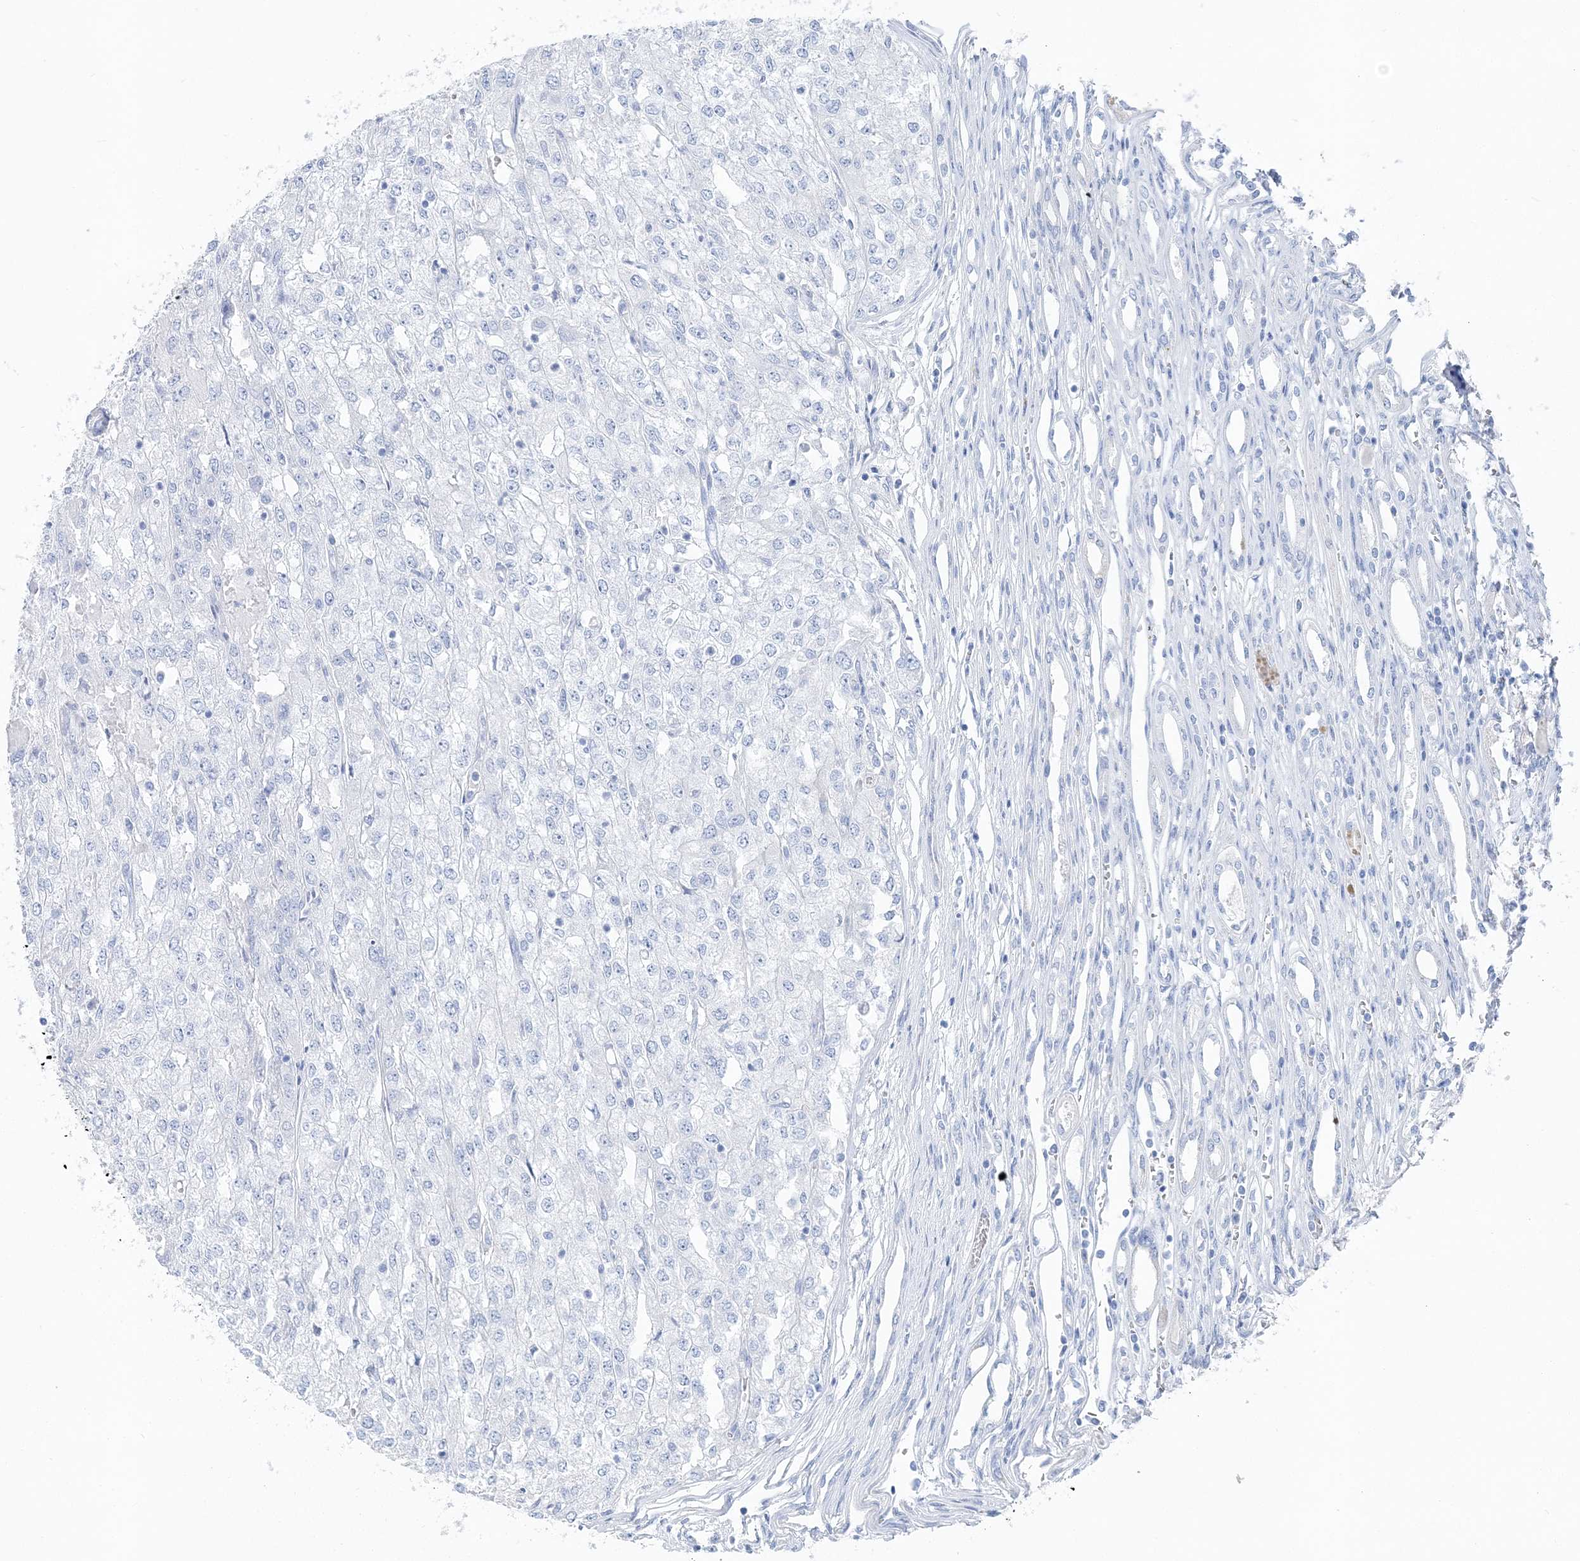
{"staining": {"intensity": "negative", "quantity": "none", "location": "none"}, "tissue": "renal cancer", "cell_type": "Tumor cells", "image_type": "cancer", "snomed": [{"axis": "morphology", "description": "Adenocarcinoma, NOS"}, {"axis": "topography", "description": "Kidney"}], "caption": "Tumor cells are negative for brown protein staining in renal adenocarcinoma. (Stains: DAB immunohistochemistry (IHC) with hematoxylin counter stain, Microscopy: brightfield microscopy at high magnification).", "gene": "TSPYL6", "patient": {"sex": "female", "age": 54}}